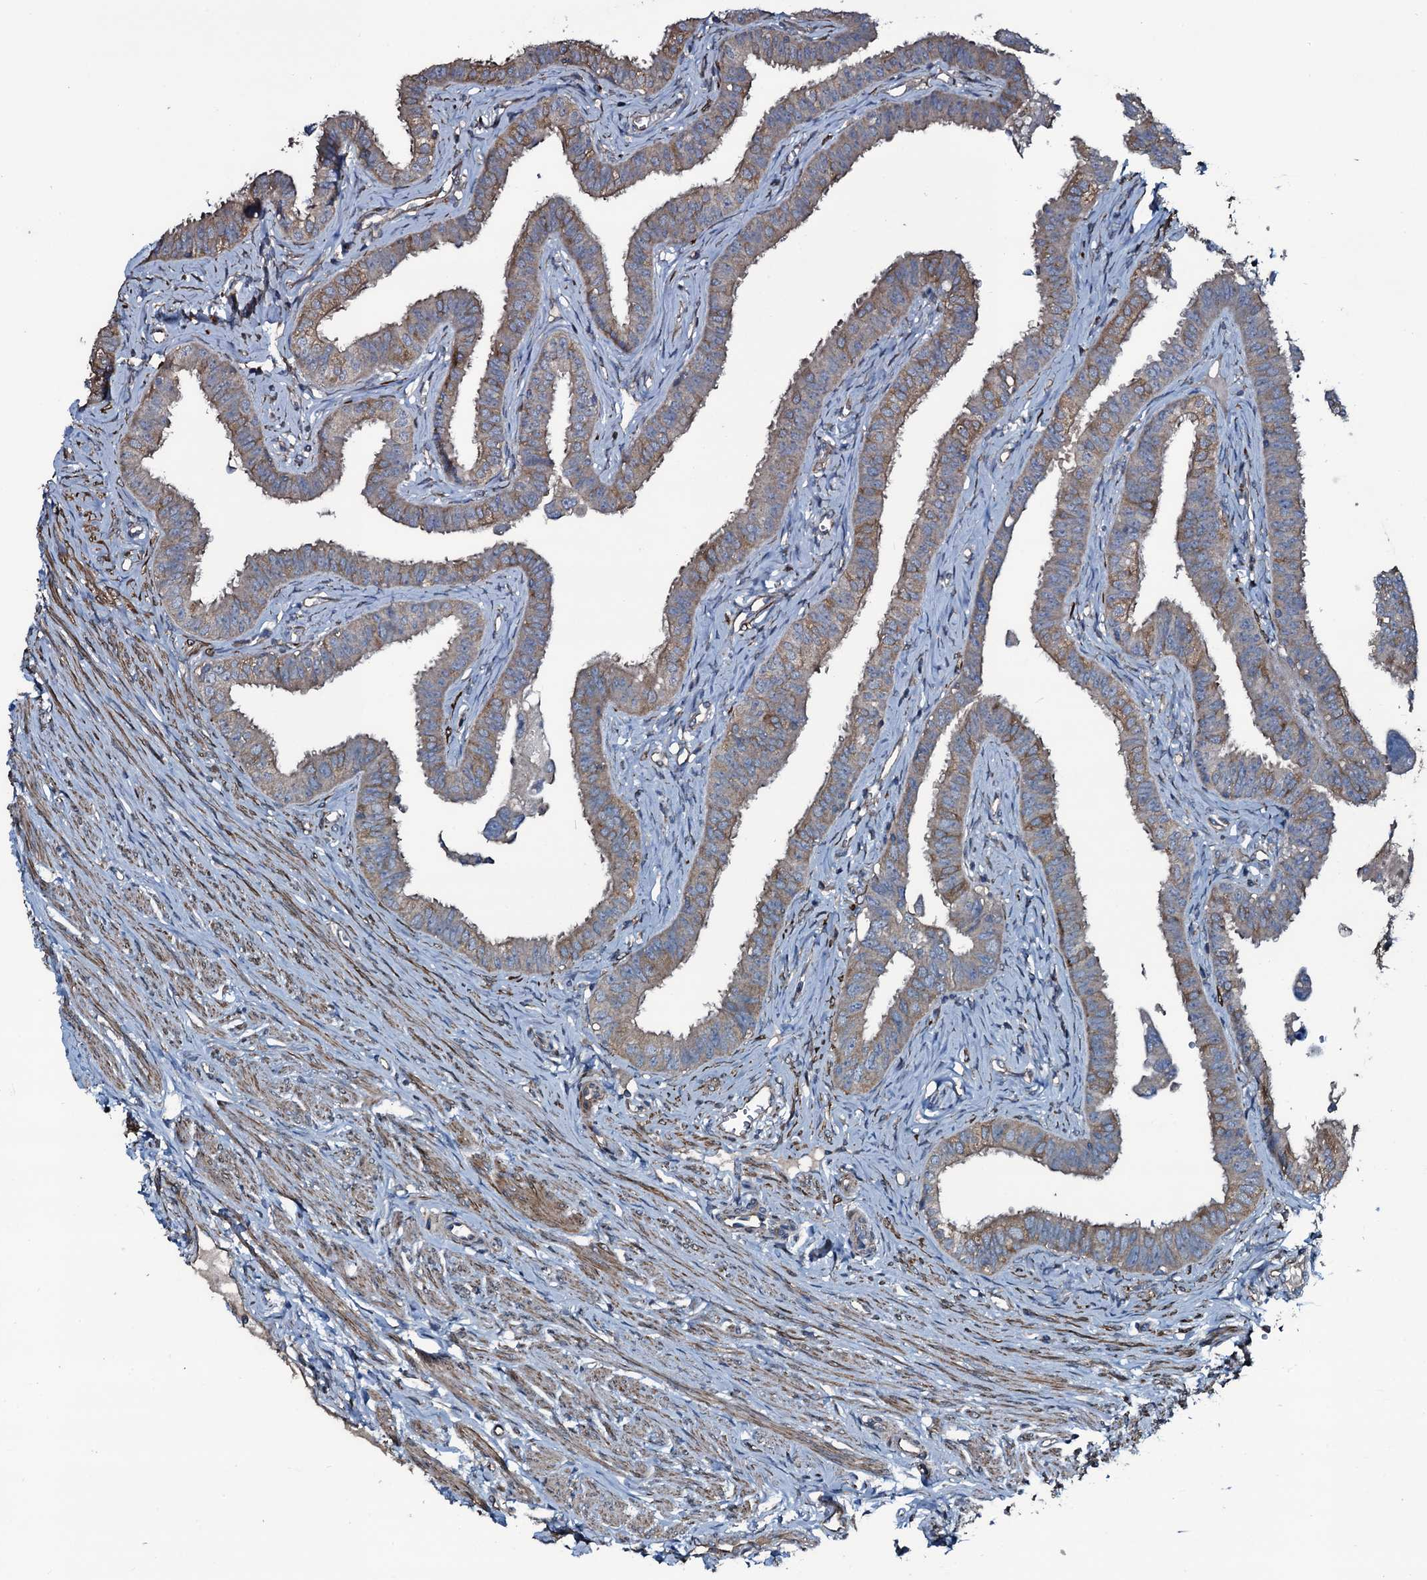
{"staining": {"intensity": "moderate", "quantity": "25%-75%", "location": "cytoplasmic/membranous"}, "tissue": "fallopian tube", "cell_type": "Glandular cells", "image_type": "normal", "snomed": [{"axis": "morphology", "description": "Normal tissue, NOS"}, {"axis": "morphology", "description": "Carcinoma, NOS"}, {"axis": "topography", "description": "Fallopian tube"}, {"axis": "topography", "description": "Ovary"}], "caption": "Protein staining reveals moderate cytoplasmic/membranous positivity in about 25%-75% of glandular cells in normal fallopian tube. Using DAB (3,3'-diaminobenzidine) (brown) and hematoxylin (blue) stains, captured at high magnification using brightfield microscopy.", "gene": "WIPF3", "patient": {"sex": "female", "age": 59}}